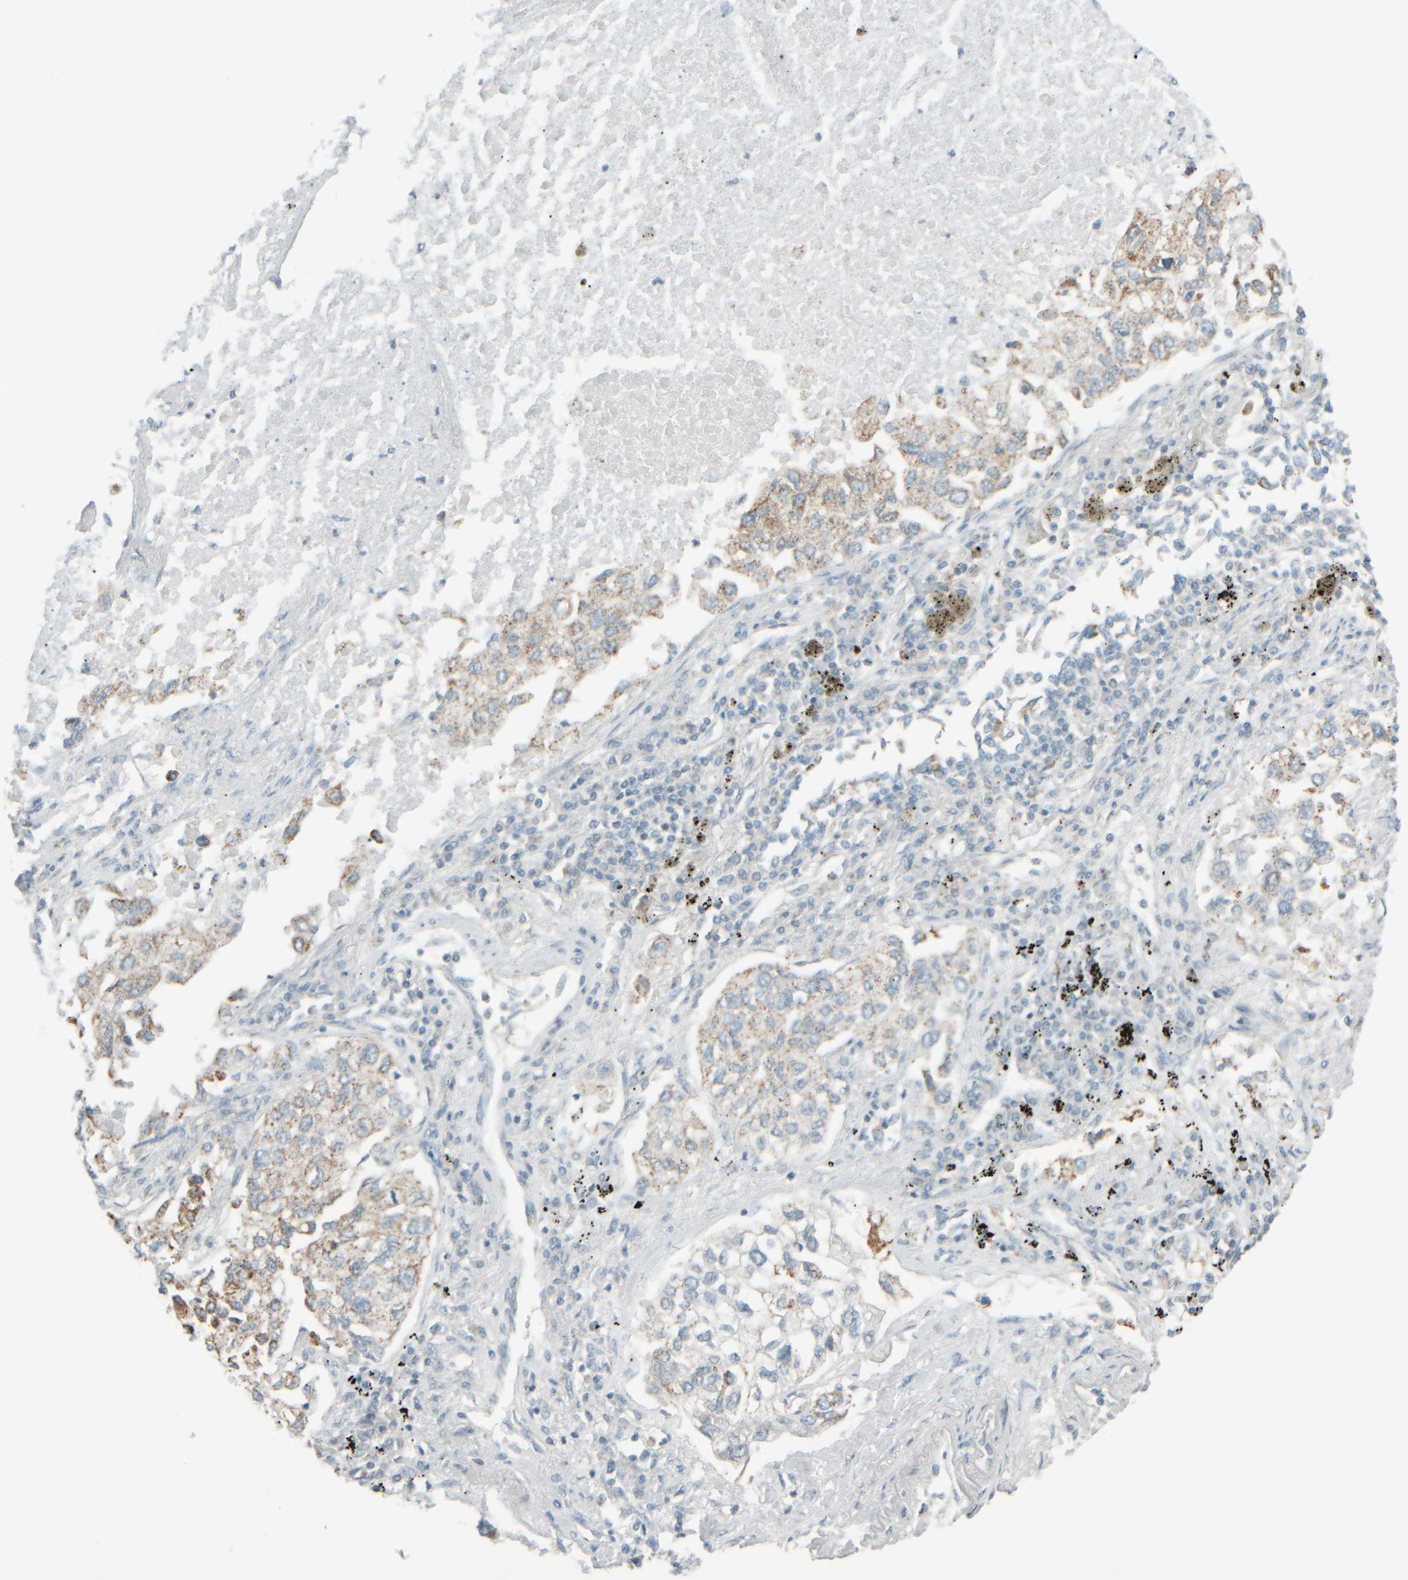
{"staining": {"intensity": "weak", "quantity": "25%-75%", "location": "cytoplasmic/membranous"}, "tissue": "lung cancer", "cell_type": "Tumor cells", "image_type": "cancer", "snomed": [{"axis": "morphology", "description": "Inflammation, NOS"}, {"axis": "morphology", "description": "Adenocarcinoma, NOS"}, {"axis": "topography", "description": "Lung"}], "caption": "Lung cancer (adenocarcinoma) stained for a protein demonstrates weak cytoplasmic/membranous positivity in tumor cells.", "gene": "PTGES3L-AARSD1", "patient": {"sex": "male", "age": 63}}